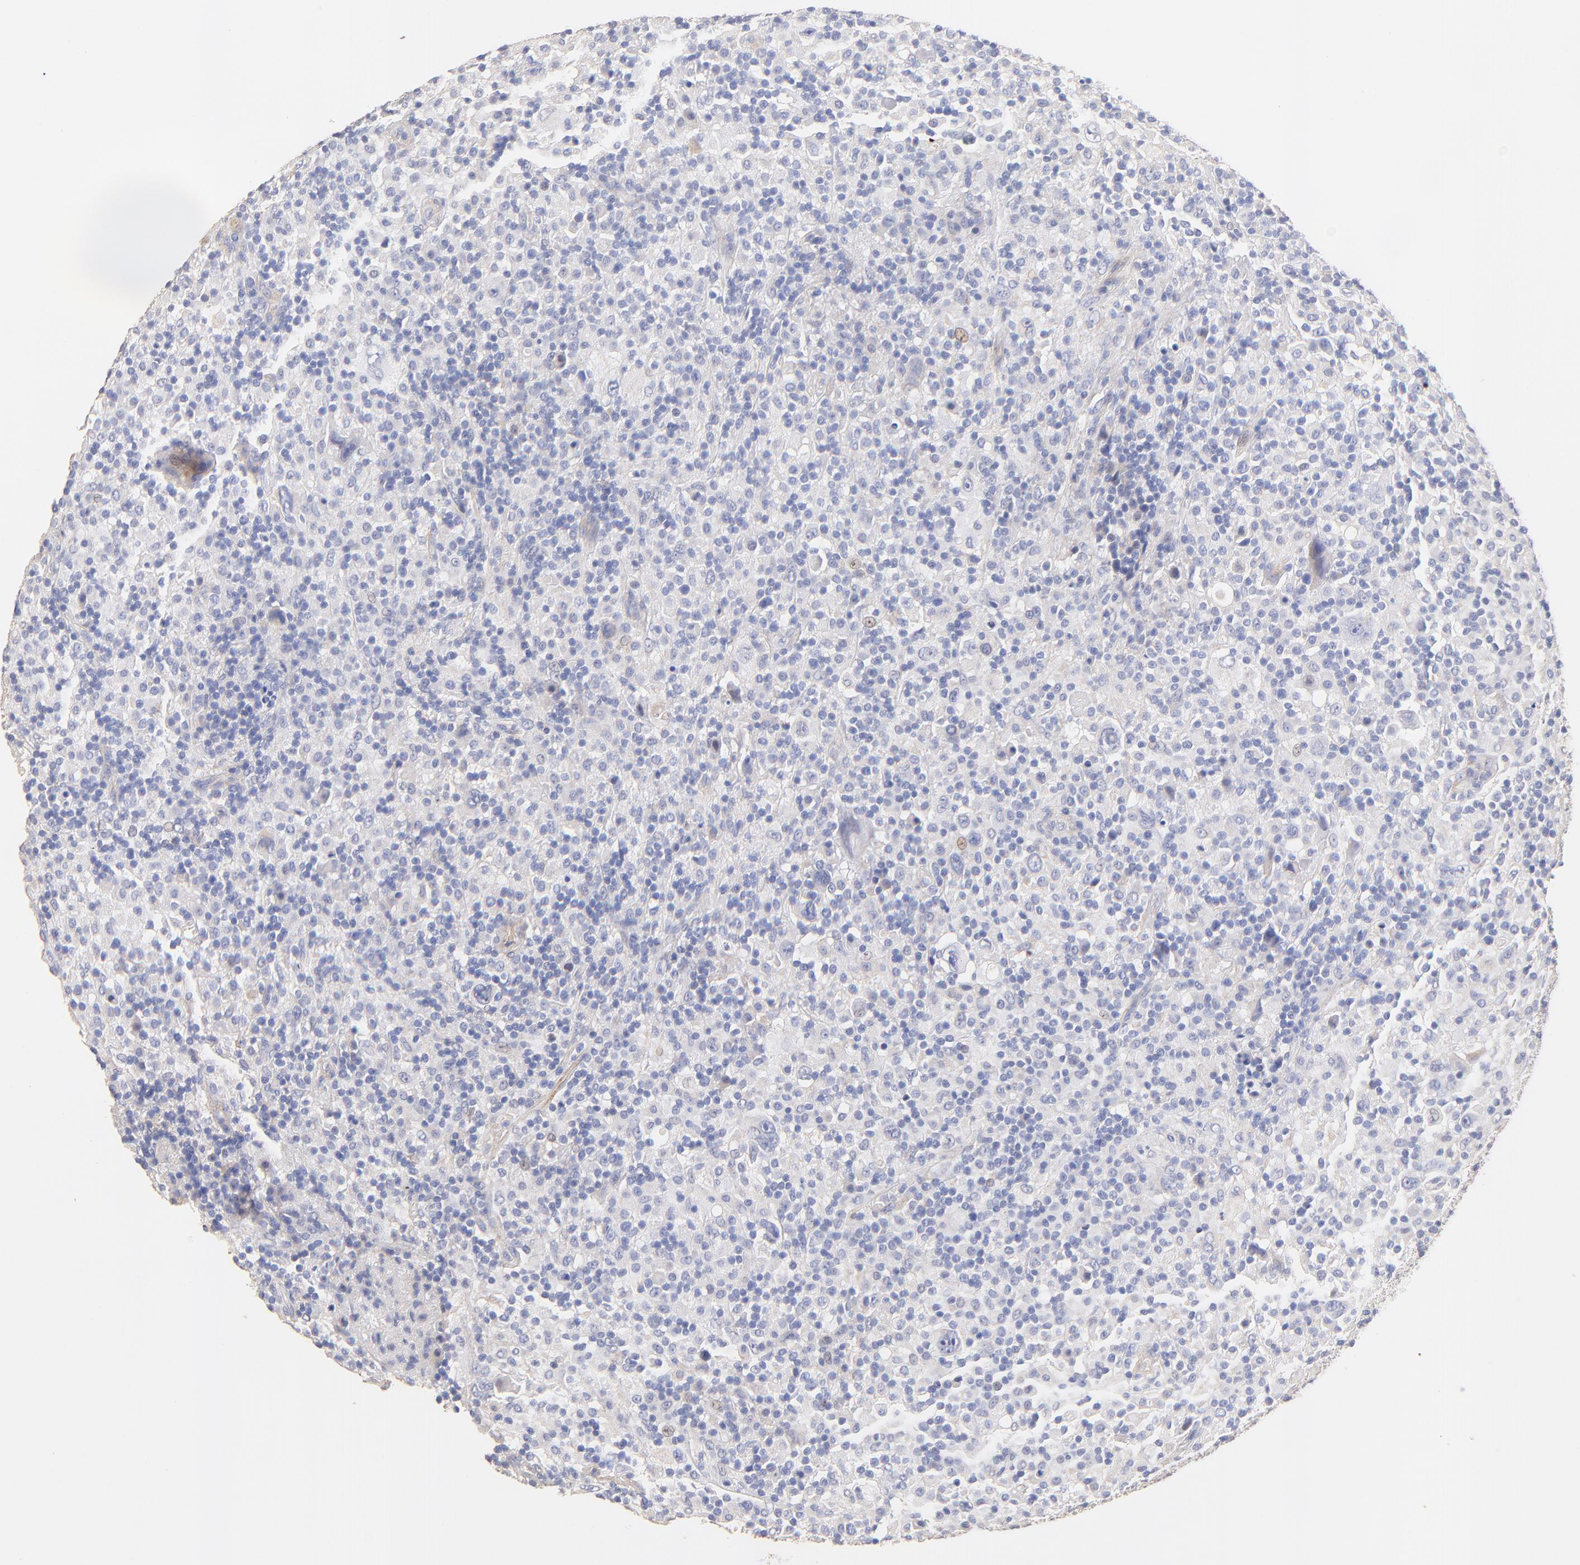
{"staining": {"intensity": "weak", "quantity": "<25%", "location": "nuclear"}, "tissue": "lymphoma", "cell_type": "Tumor cells", "image_type": "cancer", "snomed": [{"axis": "morphology", "description": "Hodgkin's disease, NOS"}, {"axis": "topography", "description": "Lymph node"}], "caption": "IHC photomicrograph of neoplastic tissue: lymphoma stained with DAB (3,3'-diaminobenzidine) shows no significant protein expression in tumor cells.", "gene": "ACTRT1", "patient": {"sex": "male", "age": 46}}